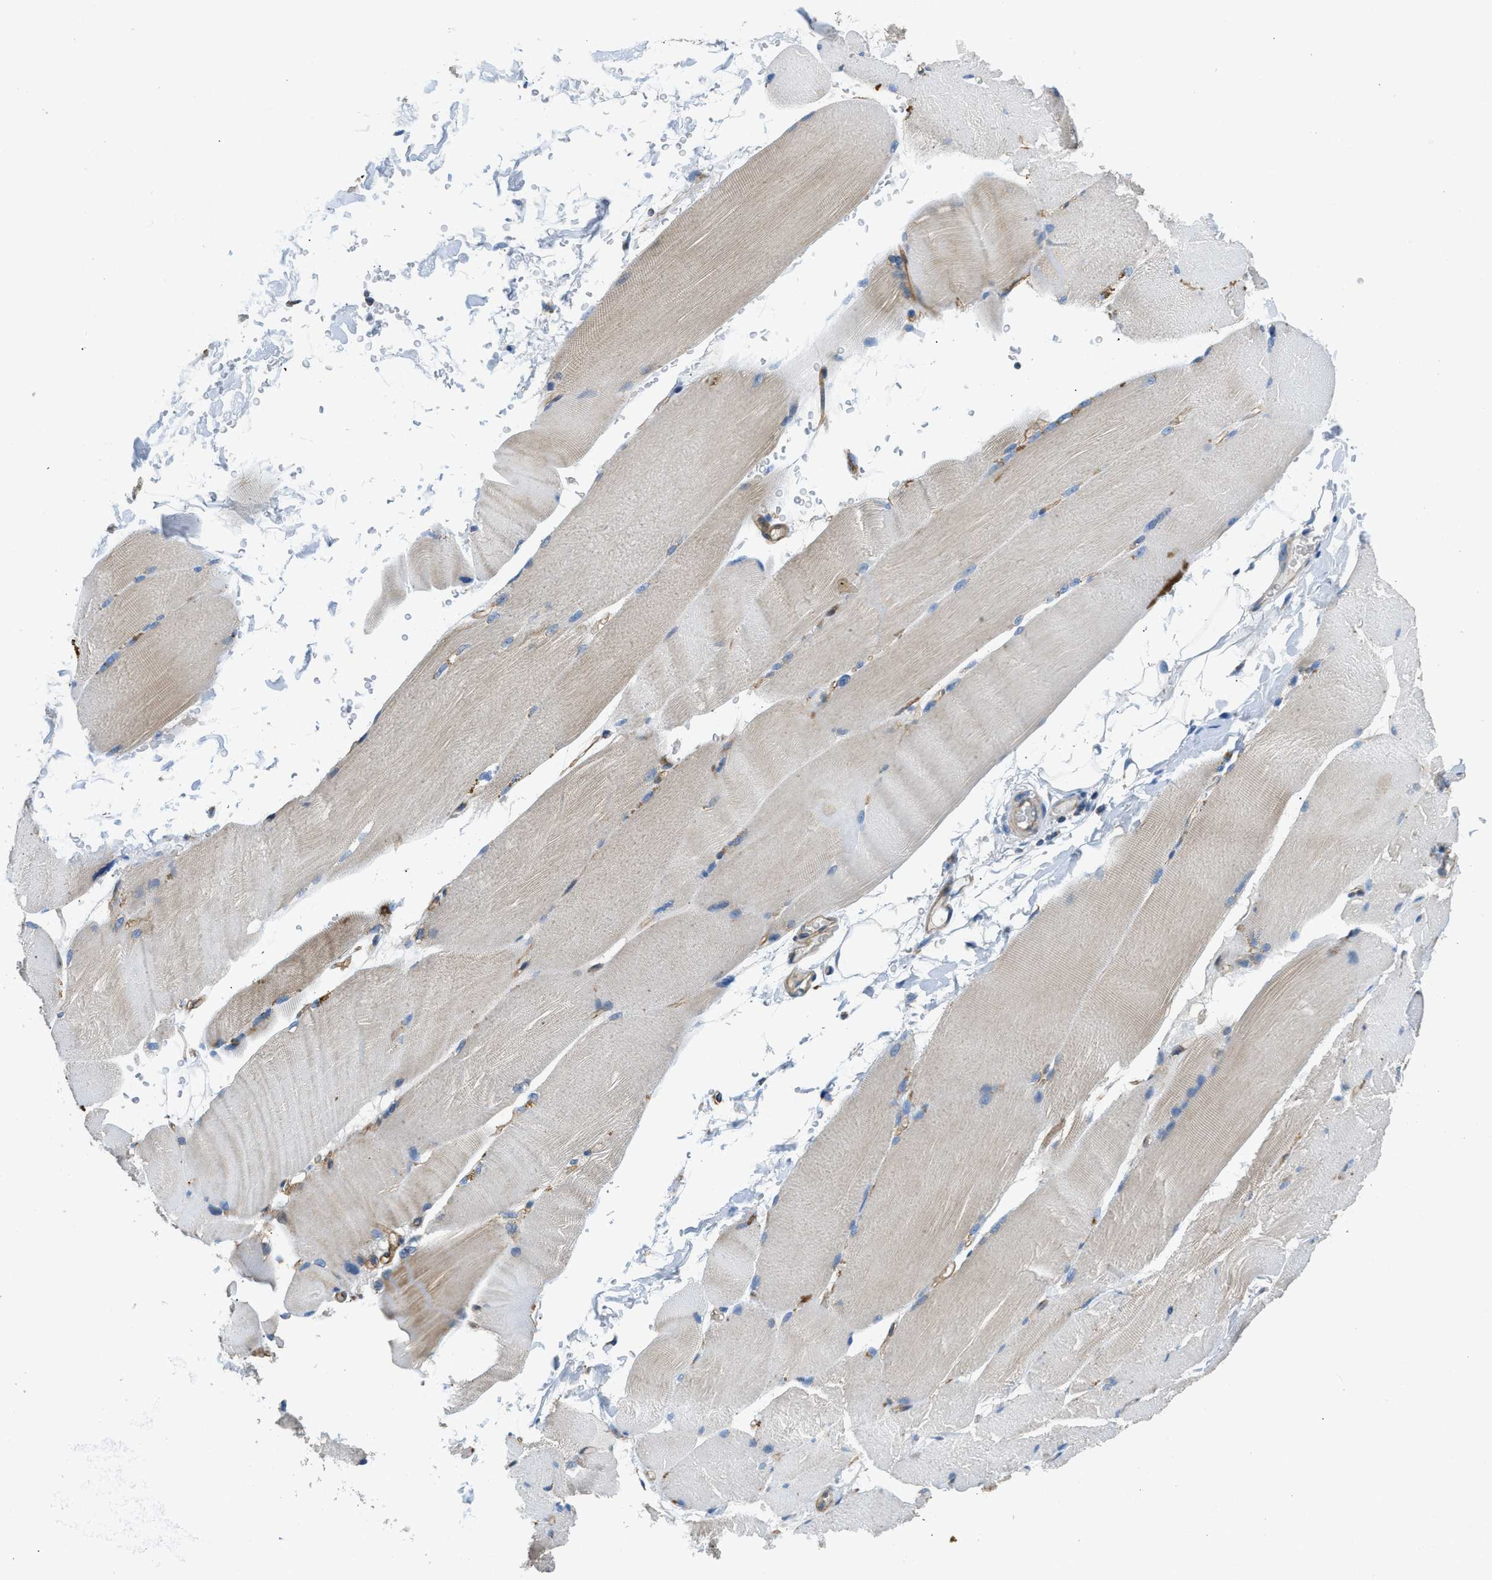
{"staining": {"intensity": "negative", "quantity": "none", "location": "none"}, "tissue": "skeletal muscle", "cell_type": "Myocytes", "image_type": "normal", "snomed": [{"axis": "morphology", "description": "Normal tissue, NOS"}, {"axis": "topography", "description": "Skin"}, {"axis": "topography", "description": "Skeletal muscle"}], "caption": "Immunohistochemistry (IHC) histopathology image of benign skeletal muscle: human skeletal muscle stained with DAB (3,3'-diaminobenzidine) reveals no significant protein staining in myocytes.", "gene": "STK33", "patient": {"sex": "male", "age": 83}}